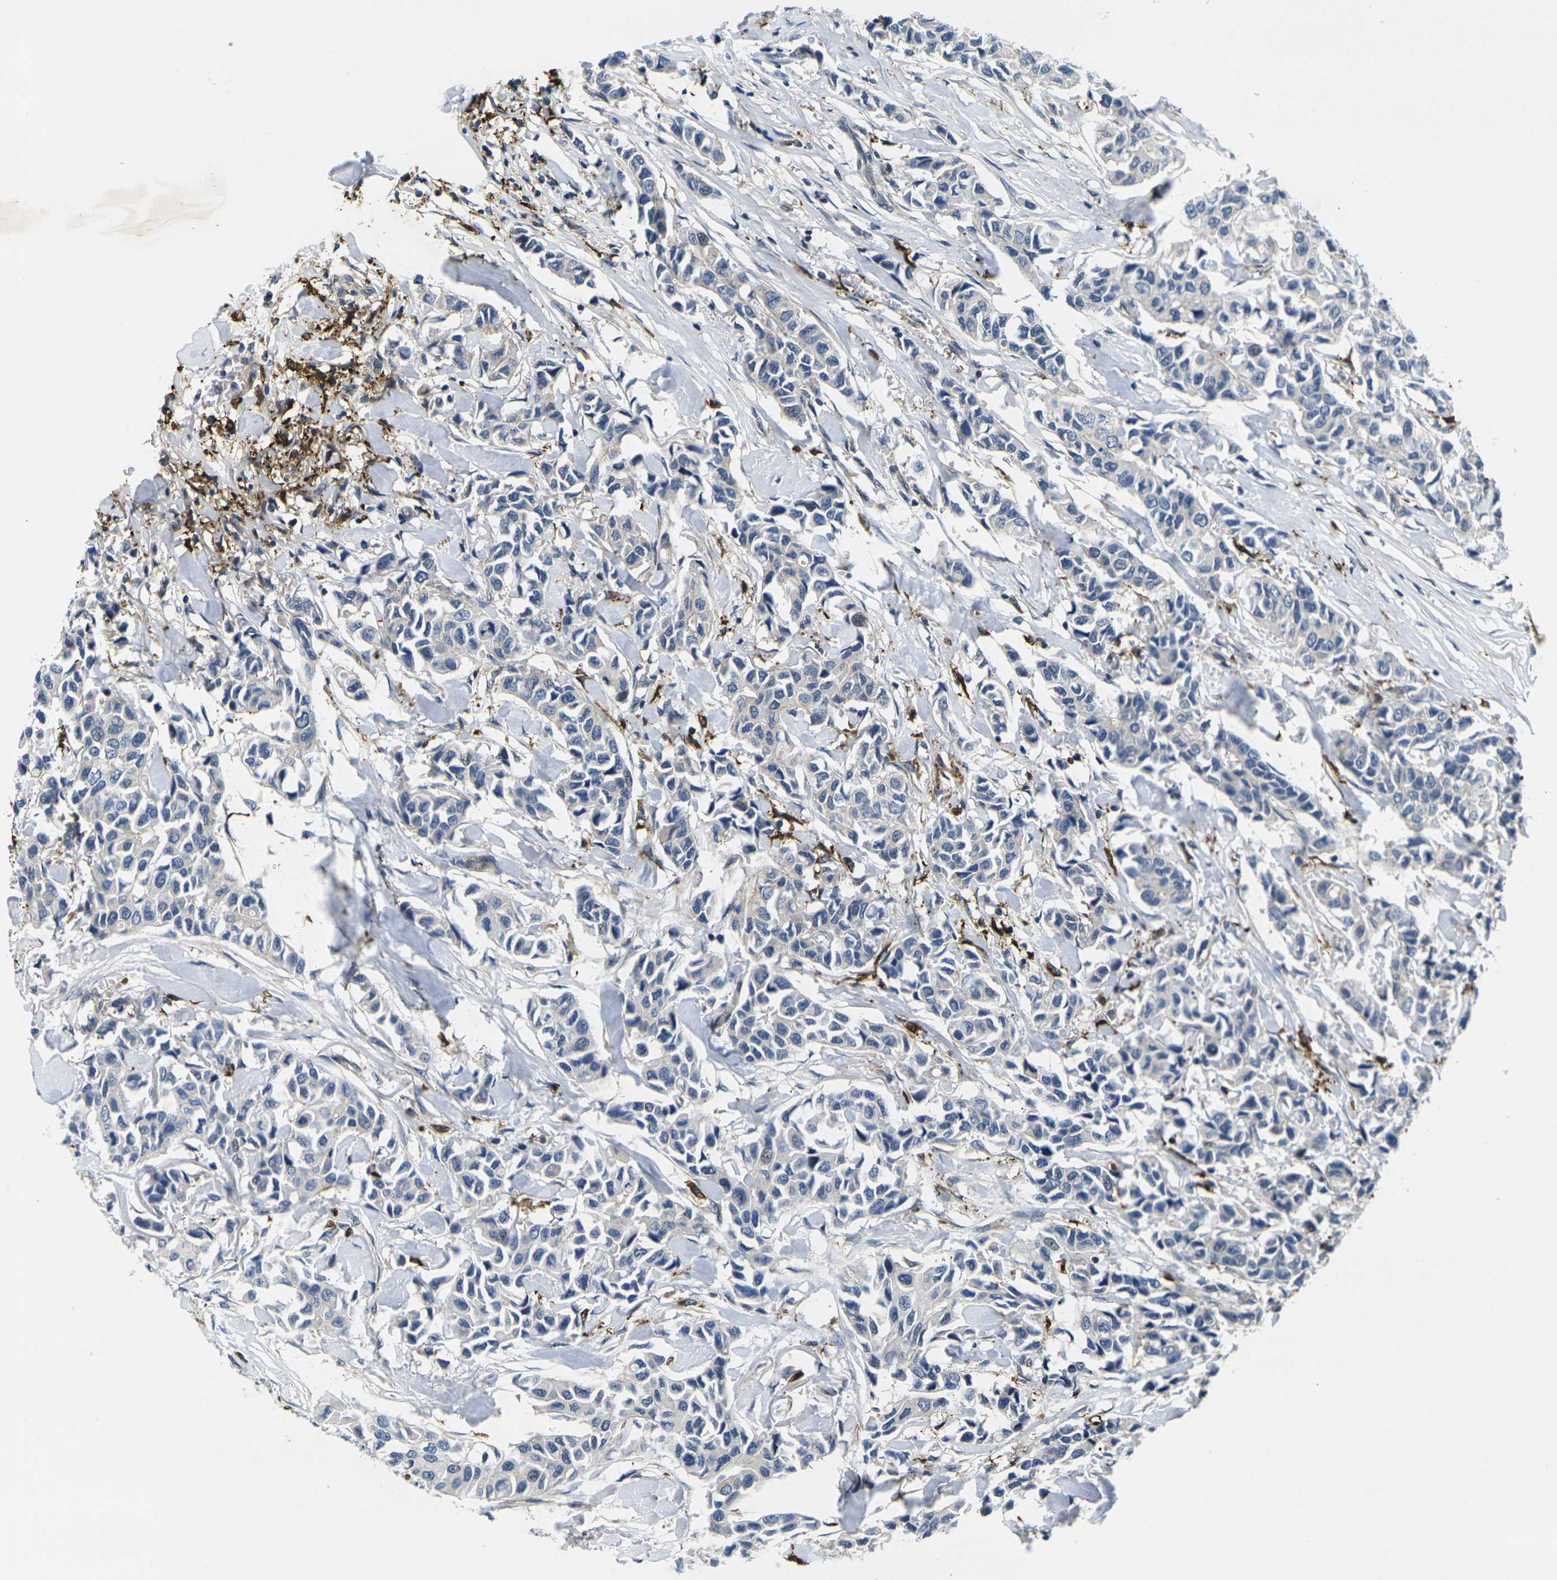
{"staining": {"intensity": "negative", "quantity": "none", "location": "none"}, "tissue": "breast cancer", "cell_type": "Tumor cells", "image_type": "cancer", "snomed": [{"axis": "morphology", "description": "Duct carcinoma"}, {"axis": "topography", "description": "Breast"}], "caption": "The photomicrograph displays no staining of tumor cells in infiltrating ductal carcinoma (breast). (Stains: DAB immunohistochemistry with hematoxylin counter stain, Microscopy: brightfield microscopy at high magnification).", "gene": "ROBO2", "patient": {"sex": "female", "age": 80}}